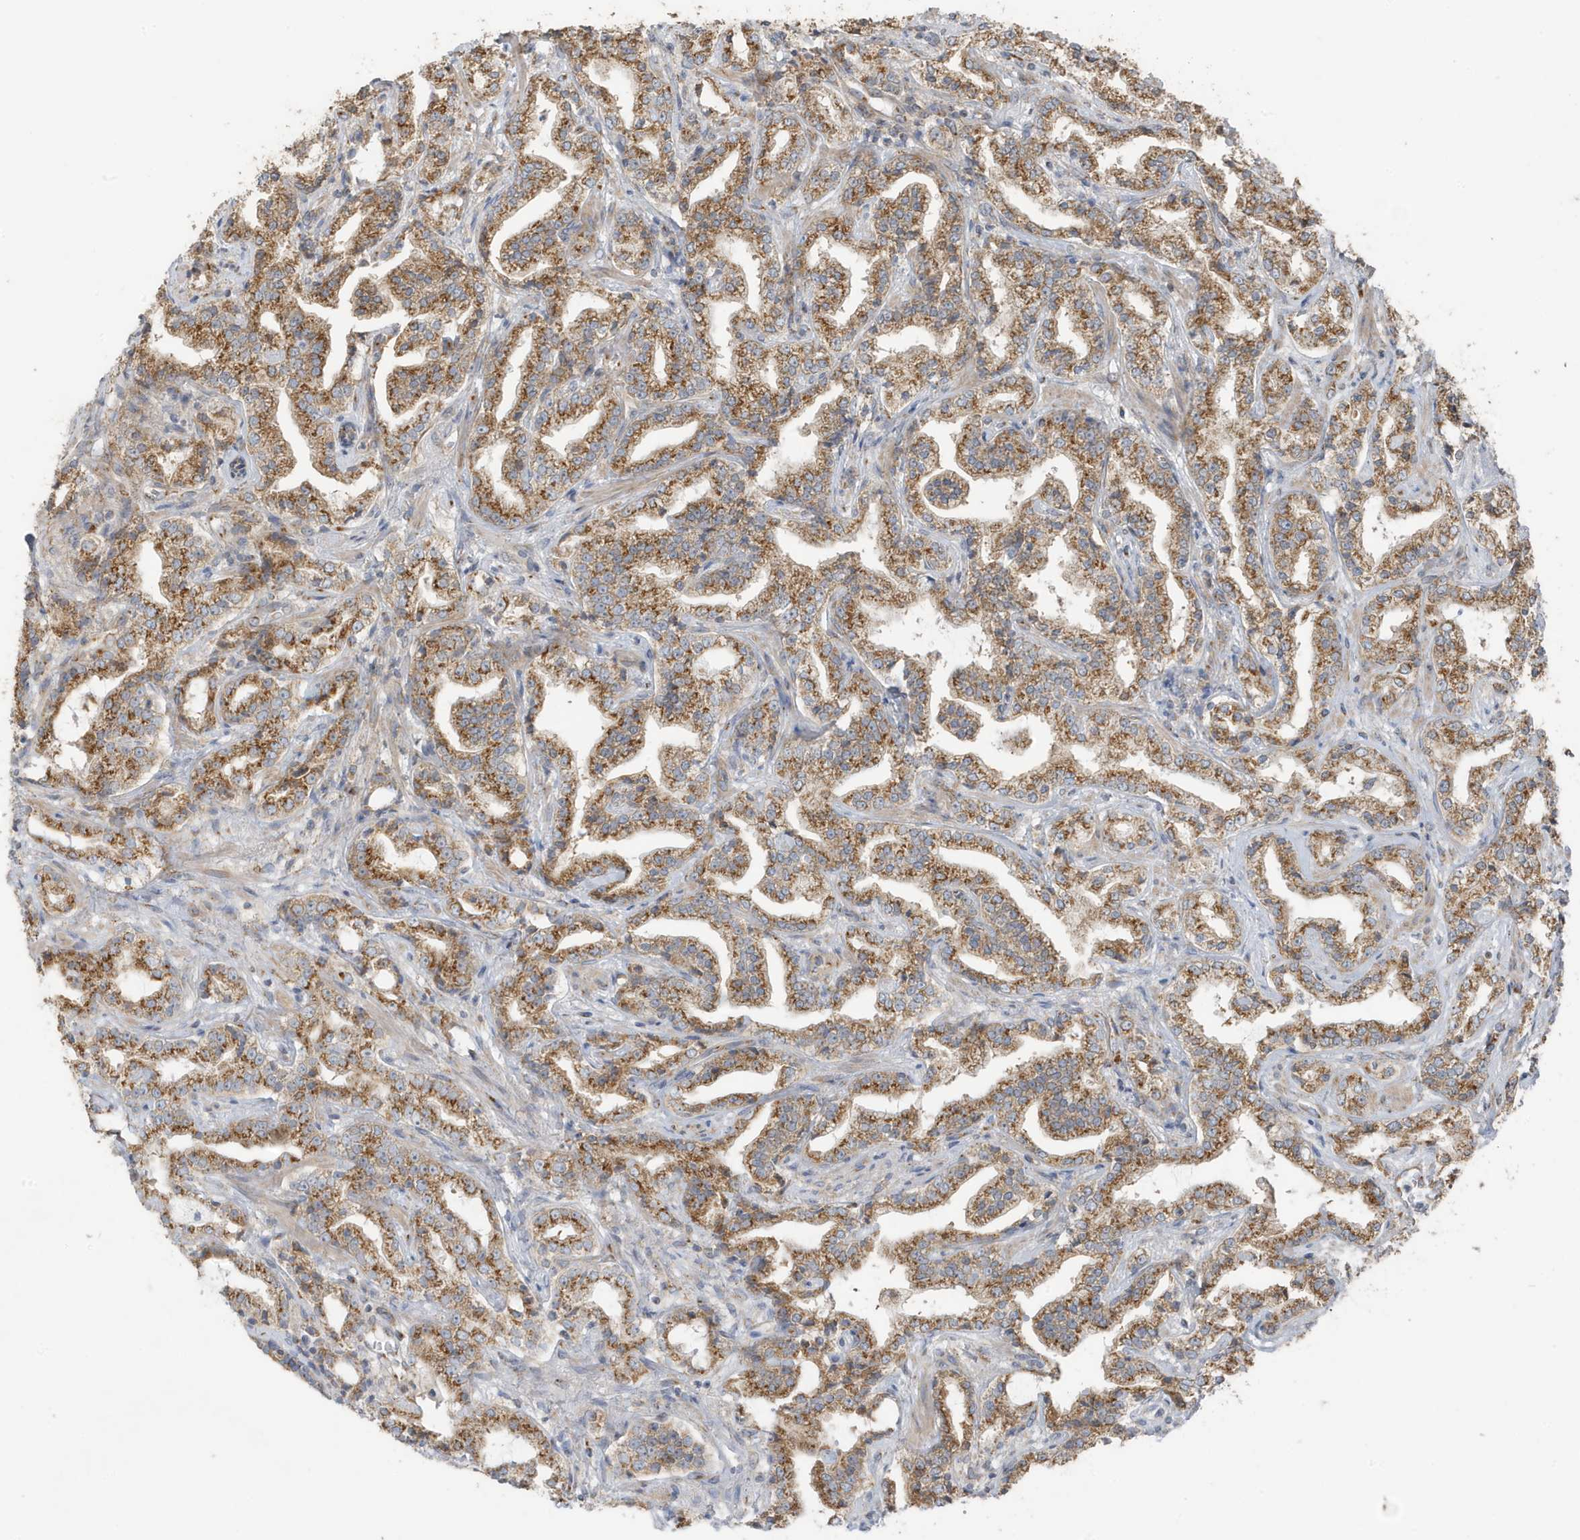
{"staining": {"intensity": "moderate", "quantity": ">75%", "location": "cytoplasmic/membranous"}, "tissue": "prostate cancer", "cell_type": "Tumor cells", "image_type": "cancer", "snomed": [{"axis": "morphology", "description": "Adenocarcinoma, High grade"}, {"axis": "topography", "description": "Prostate"}], "caption": "Brown immunohistochemical staining in prostate high-grade adenocarcinoma displays moderate cytoplasmic/membranous staining in about >75% of tumor cells.", "gene": "GOLGA4", "patient": {"sex": "male", "age": 64}}